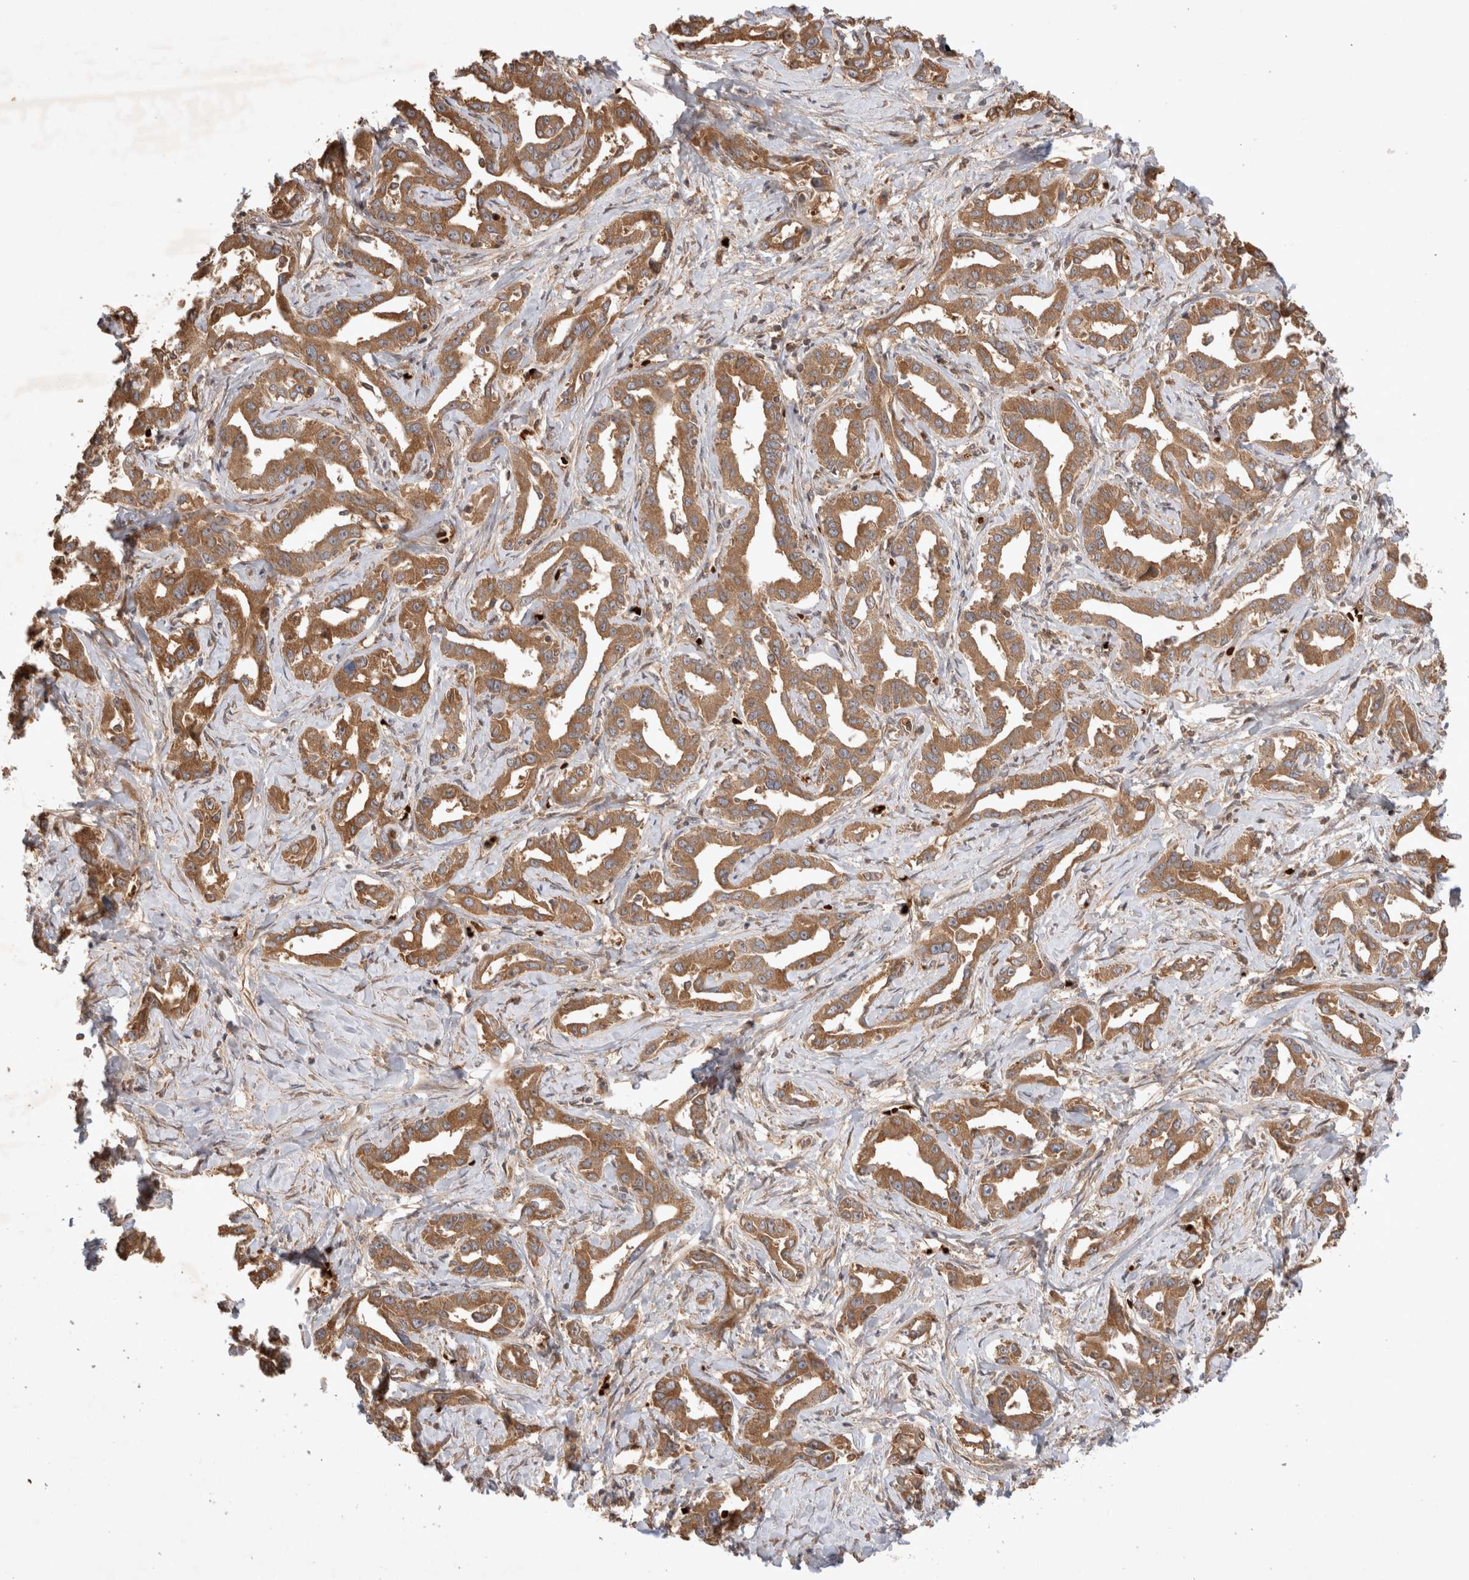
{"staining": {"intensity": "moderate", "quantity": ">75%", "location": "cytoplasmic/membranous"}, "tissue": "liver cancer", "cell_type": "Tumor cells", "image_type": "cancer", "snomed": [{"axis": "morphology", "description": "Cholangiocarcinoma"}, {"axis": "topography", "description": "Liver"}], "caption": "Protein expression analysis of liver cancer (cholangiocarcinoma) exhibits moderate cytoplasmic/membranous positivity in approximately >75% of tumor cells. (DAB (3,3'-diaminobenzidine) IHC with brightfield microscopy, high magnification).", "gene": "FAM221A", "patient": {"sex": "male", "age": 59}}